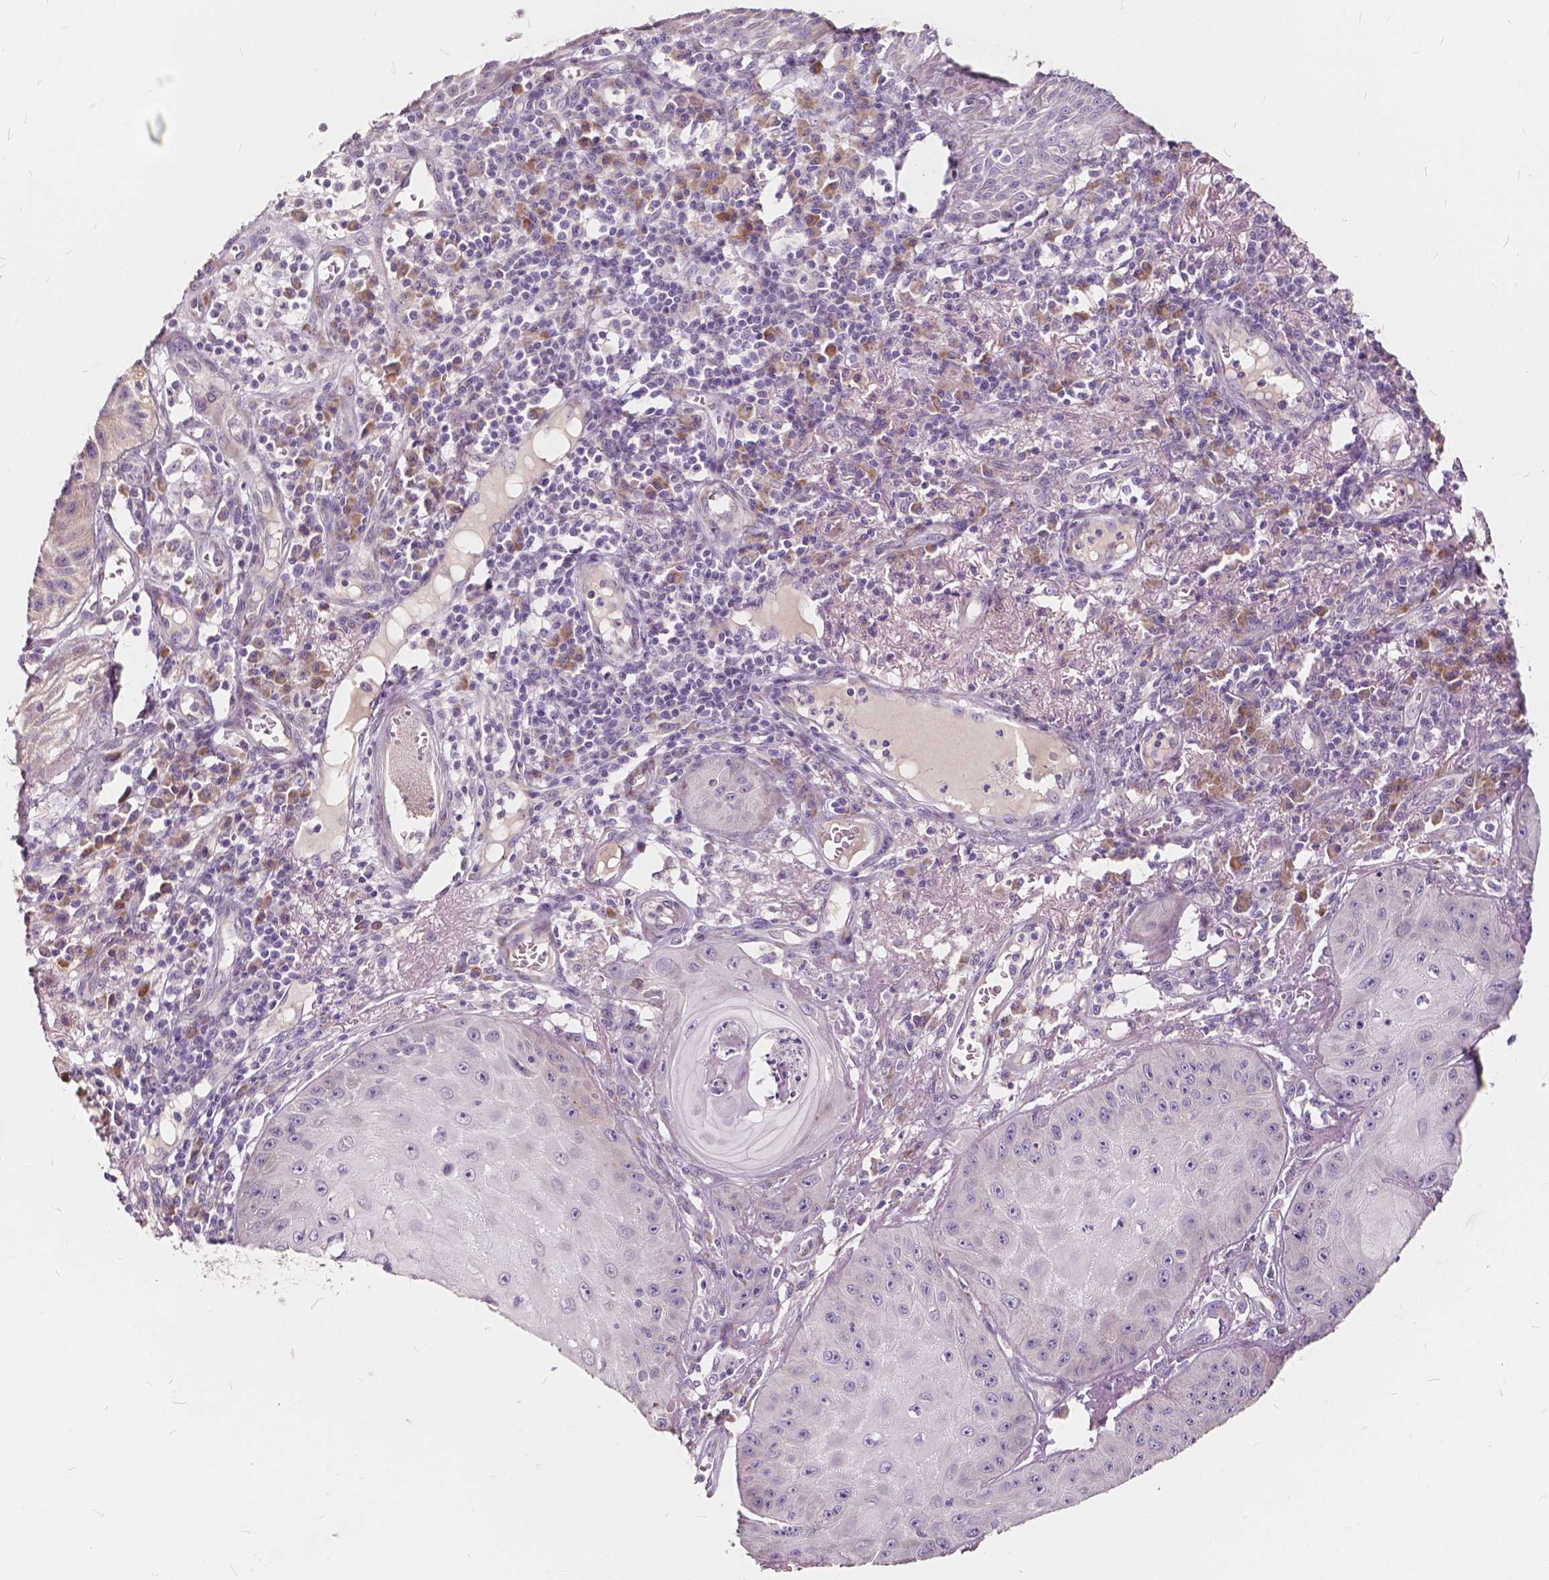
{"staining": {"intensity": "negative", "quantity": "none", "location": "none"}, "tissue": "skin cancer", "cell_type": "Tumor cells", "image_type": "cancer", "snomed": [{"axis": "morphology", "description": "Squamous cell carcinoma, NOS"}, {"axis": "topography", "description": "Skin"}], "caption": "Immunohistochemical staining of human squamous cell carcinoma (skin) reveals no significant positivity in tumor cells. The staining is performed using DAB brown chromogen with nuclei counter-stained in using hematoxylin.", "gene": "SLC7A8", "patient": {"sex": "male", "age": 70}}